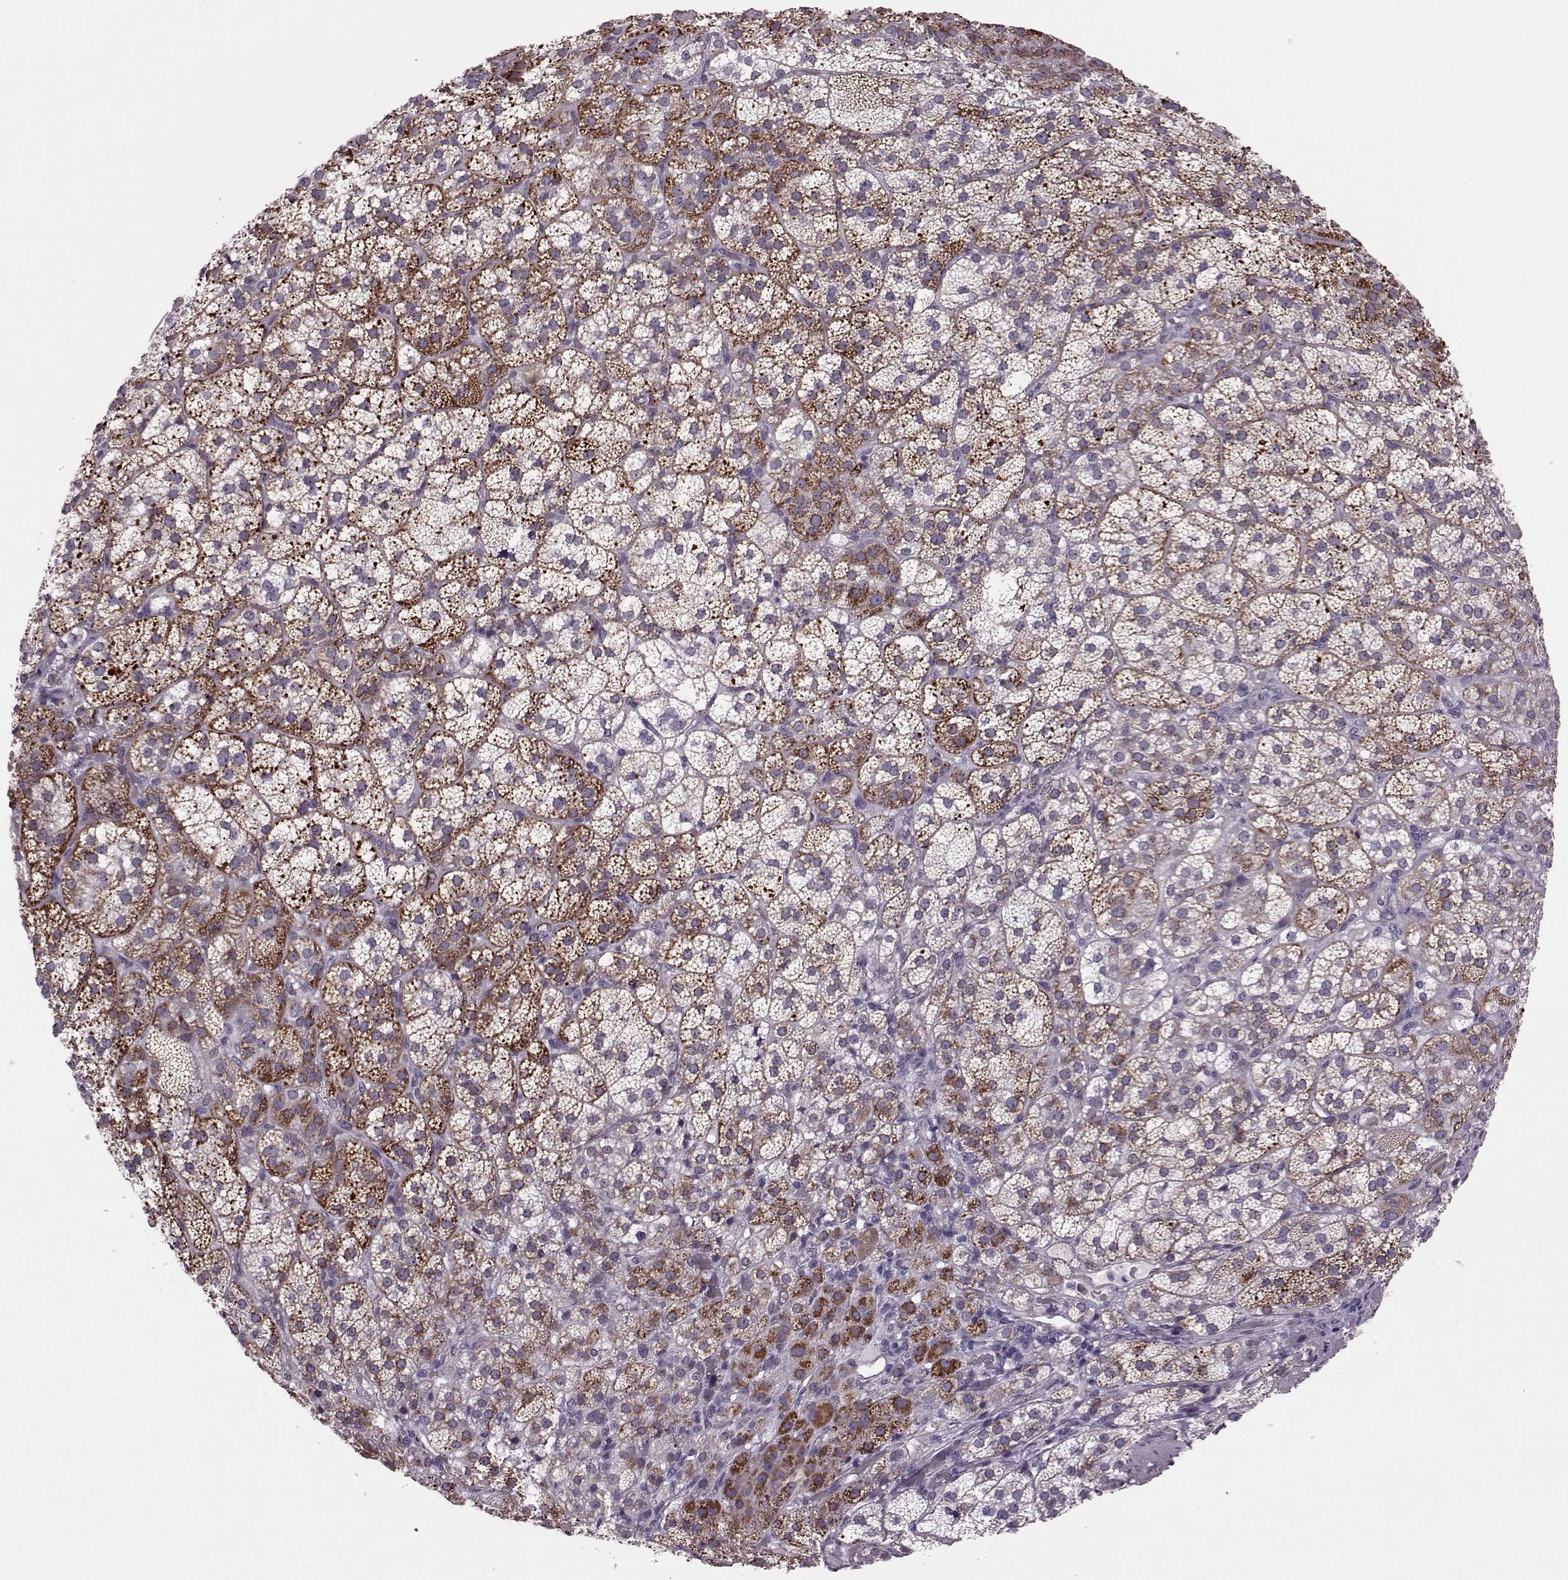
{"staining": {"intensity": "strong", "quantity": ">75%", "location": "cytoplasmic/membranous"}, "tissue": "adrenal gland", "cell_type": "Glandular cells", "image_type": "normal", "snomed": [{"axis": "morphology", "description": "Normal tissue, NOS"}, {"axis": "topography", "description": "Adrenal gland"}], "caption": "A photomicrograph of human adrenal gland stained for a protein demonstrates strong cytoplasmic/membranous brown staining in glandular cells. The staining is performed using DAB (3,3'-diaminobenzidine) brown chromogen to label protein expression. The nuclei are counter-stained blue using hematoxylin.", "gene": "RIMS2", "patient": {"sex": "female", "age": 60}}